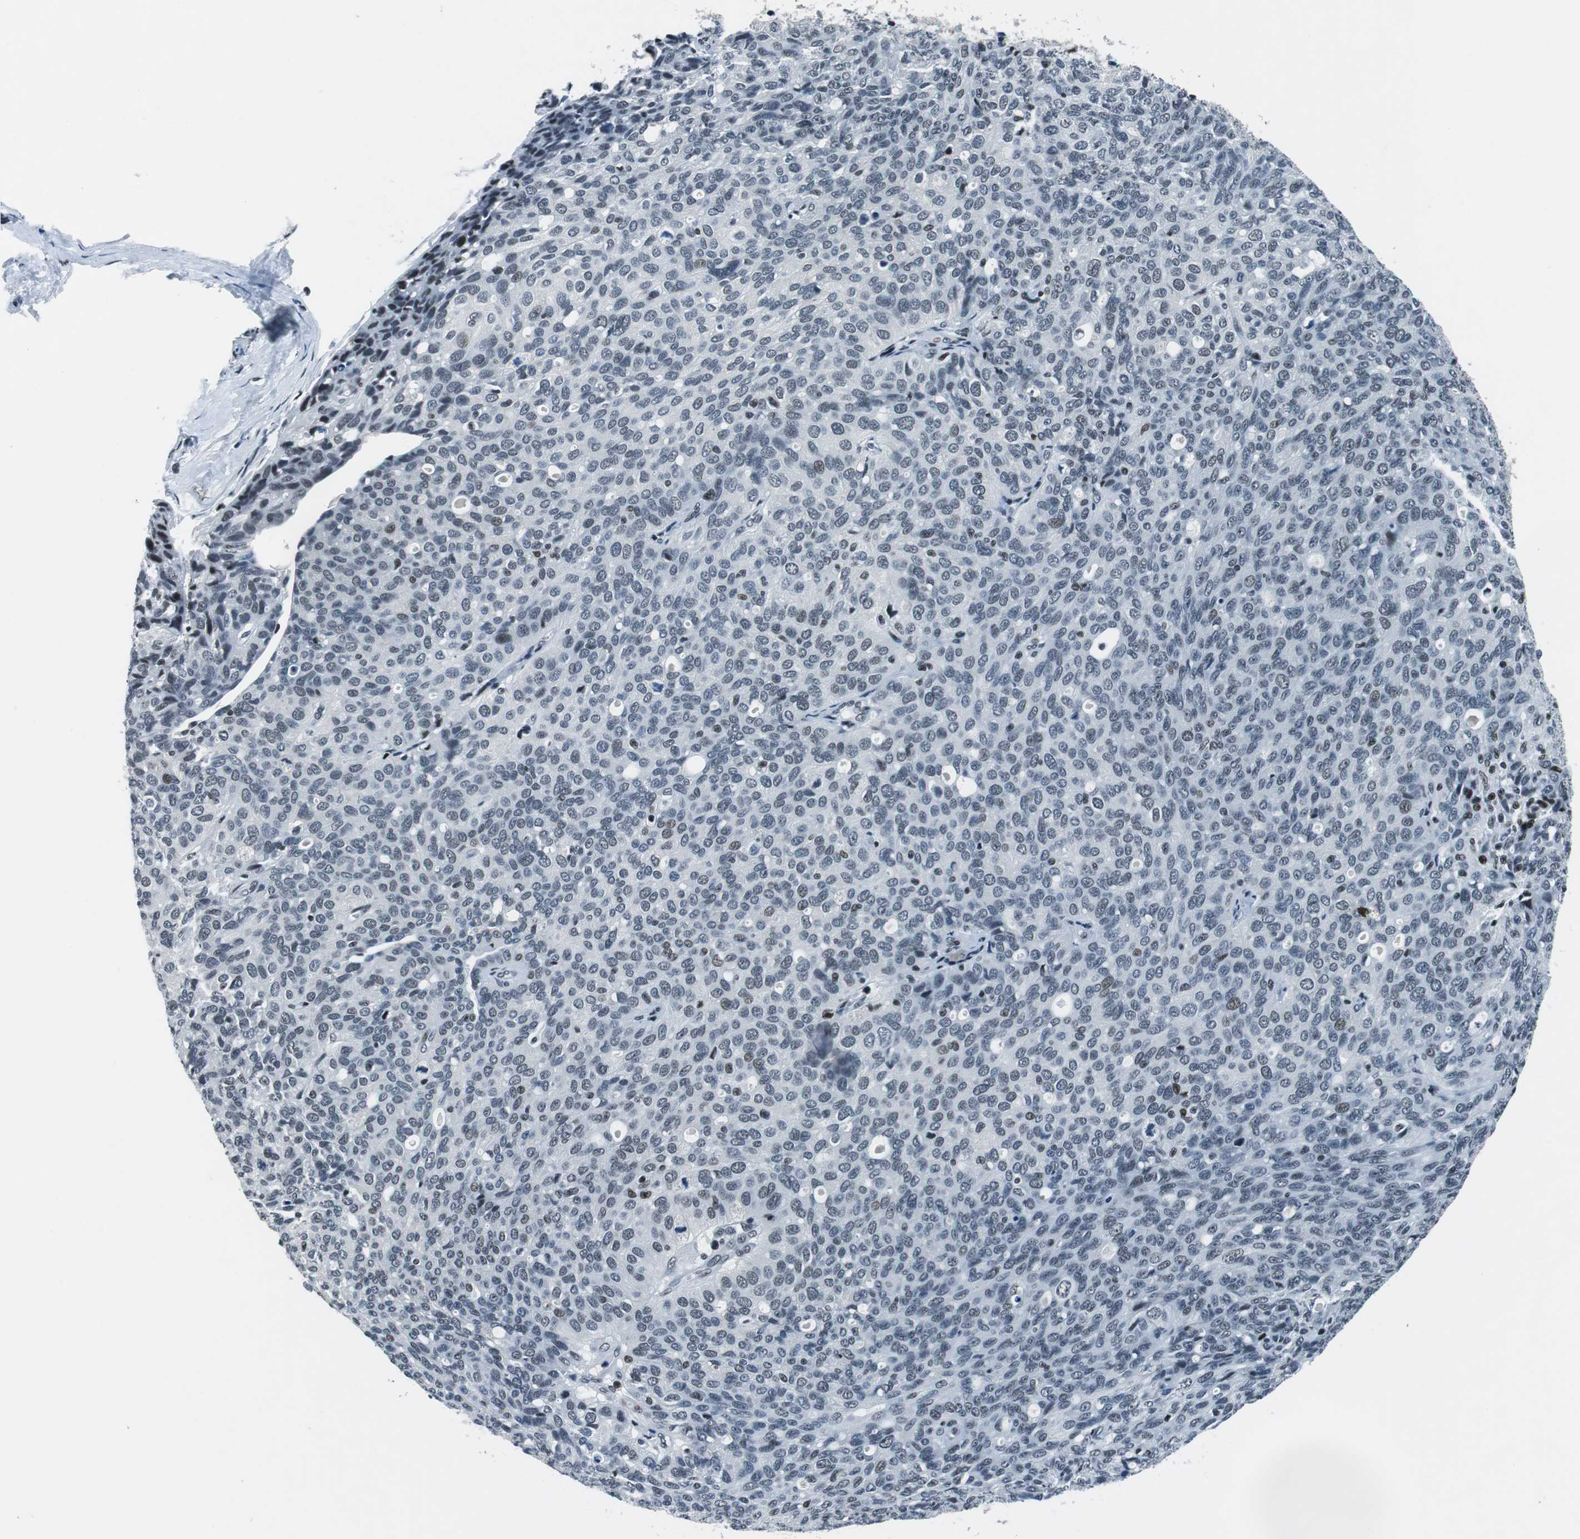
{"staining": {"intensity": "weak", "quantity": "<25%", "location": "nuclear"}, "tissue": "ovarian cancer", "cell_type": "Tumor cells", "image_type": "cancer", "snomed": [{"axis": "morphology", "description": "Carcinoma, endometroid"}, {"axis": "topography", "description": "Ovary"}], "caption": "The image displays no staining of tumor cells in ovarian cancer.", "gene": "HDAC3", "patient": {"sex": "female", "age": 60}}